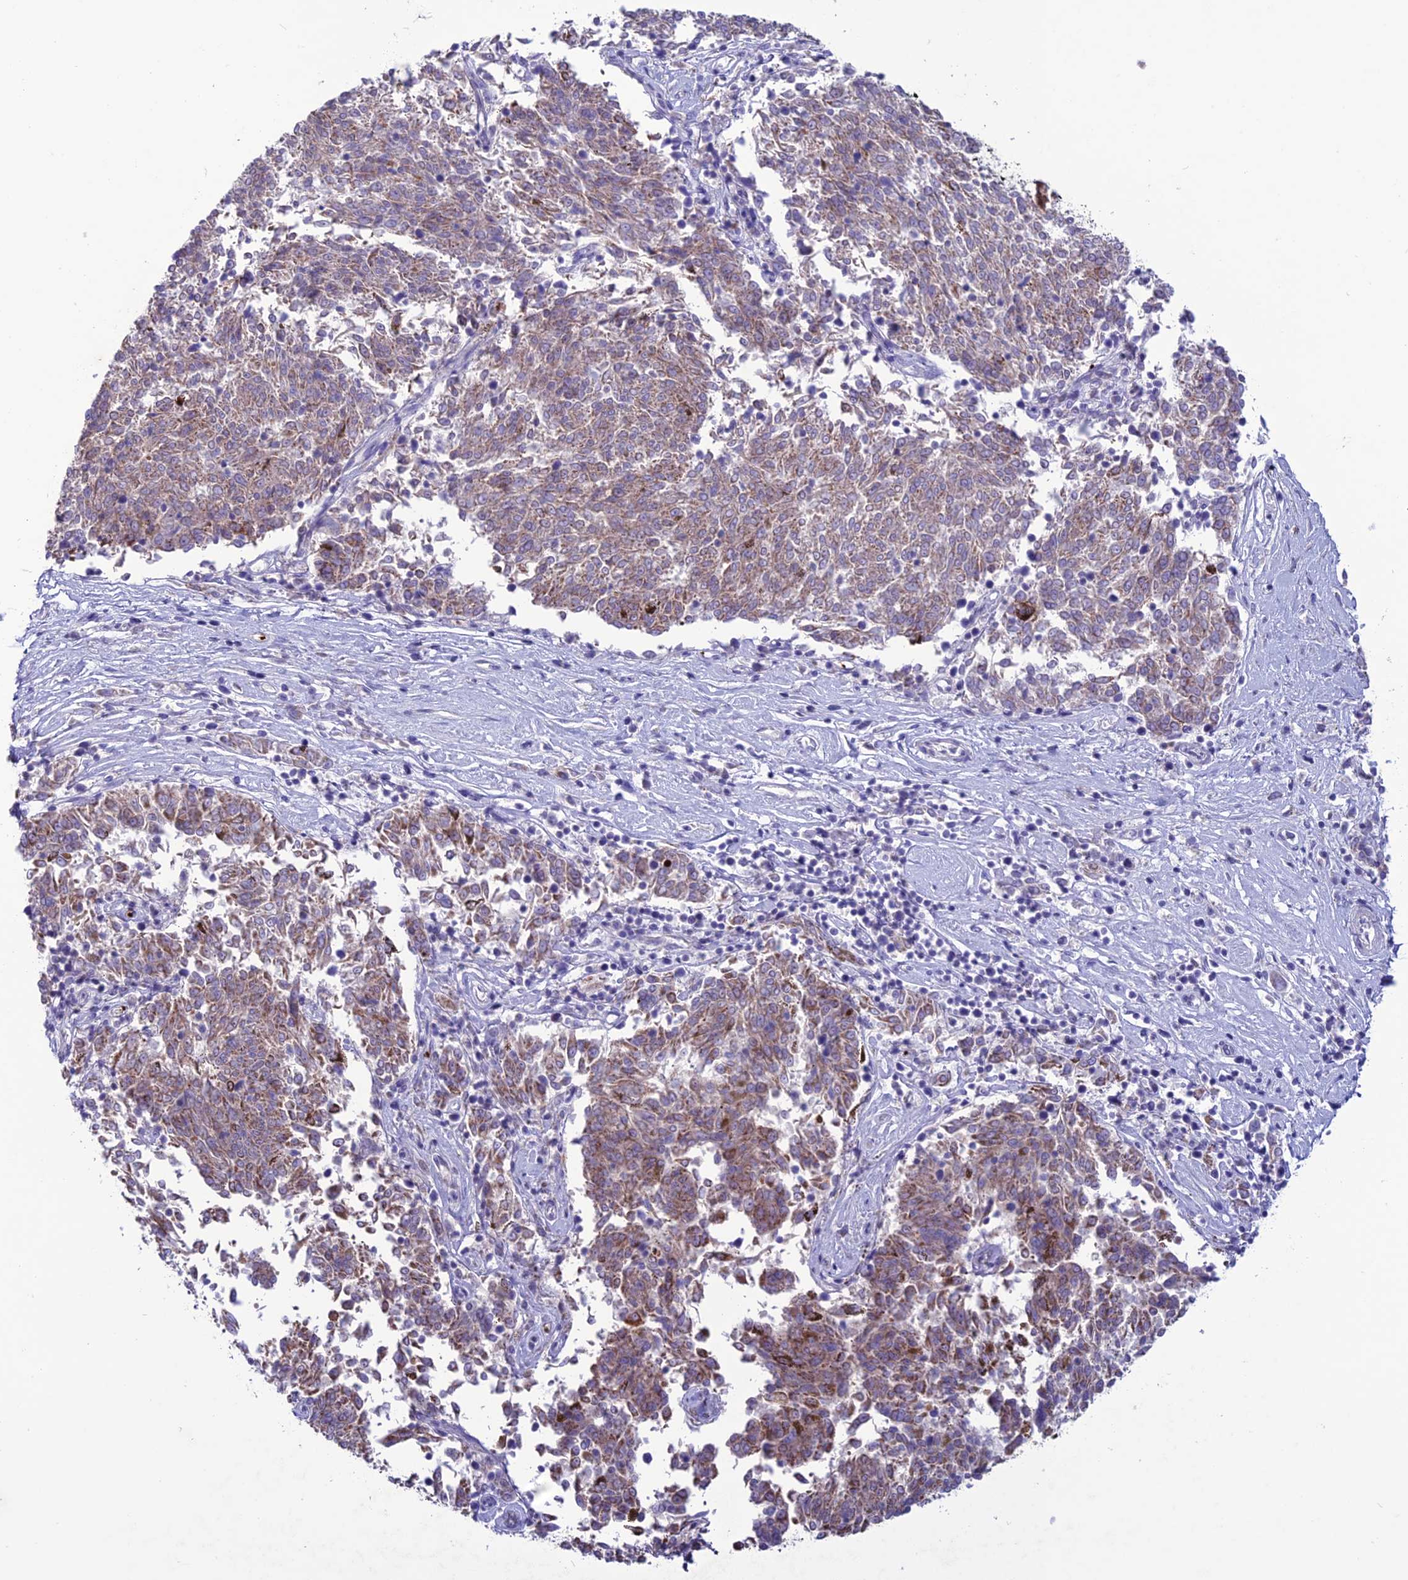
{"staining": {"intensity": "weak", "quantity": ">75%", "location": "cytoplasmic/membranous"}, "tissue": "melanoma", "cell_type": "Tumor cells", "image_type": "cancer", "snomed": [{"axis": "morphology", "description": "Malignant melanoma, NOS"}, {"axis": "topography", "description": "Skin"}], "caption": "The micrograph displays a brown stain indicating the presence of a protein in the cytoplasmic/membranous of tumor cells in melanoma.", "gene": "C21orf140", "patient": {"sex": "female", "age": 72}}